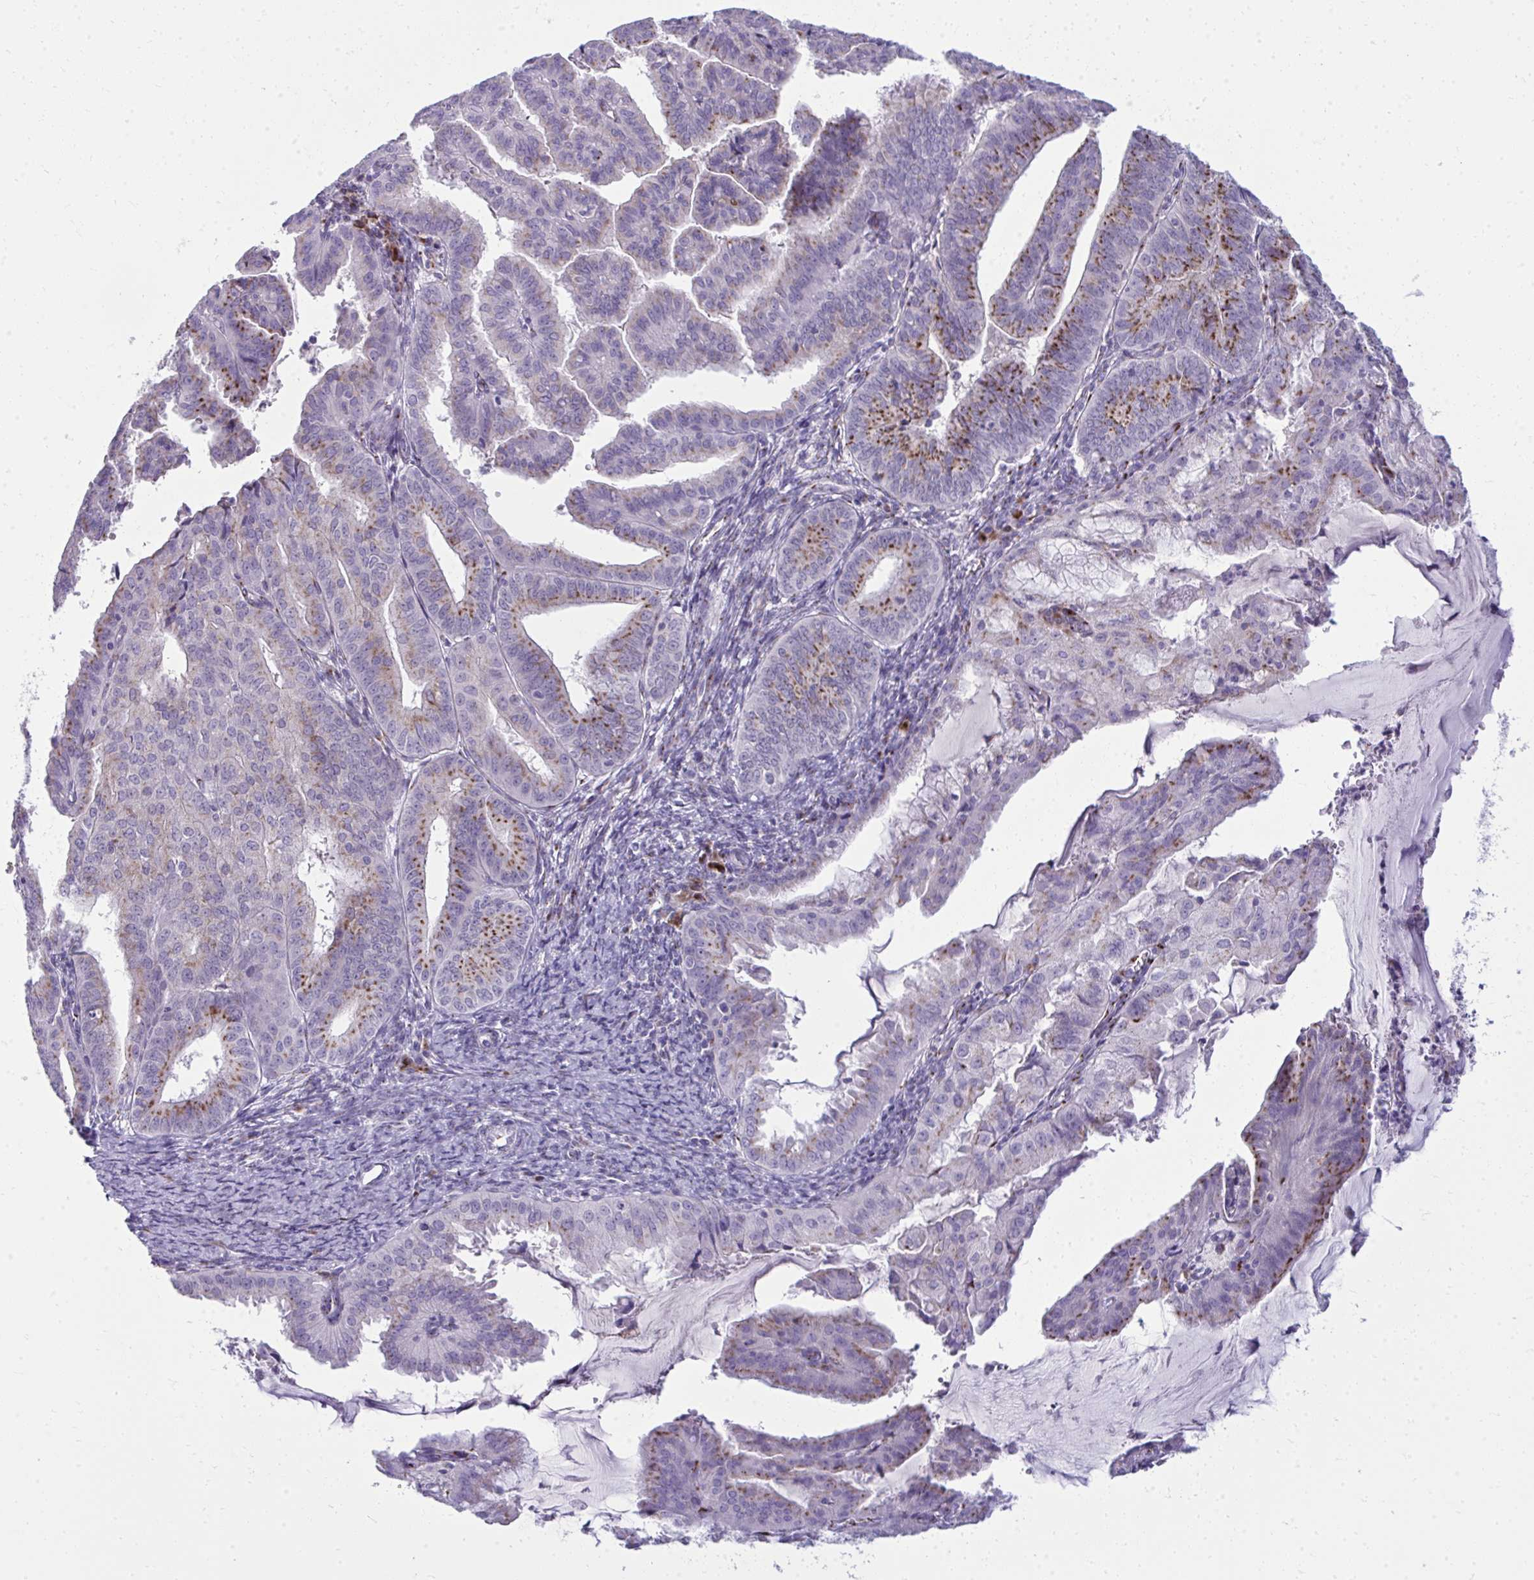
{"staining": {"intensity": "moderate", "quantity": "25%-75%", "location": "cytoplasmic/membranous"}, "tissue": "endometrial cancer", "cell_type": "Tumor cells", "image_type": "cancer", "snomed": [{"axis": "morphology", "description": "Adenocarcinoma, NOS"}, {"axis": "topography", "description": "Endometrium"}], "caption": "Endometrial adenocarcinoma was stained to show a protein in brown. There is medium levels of moderate cytoplasmic/membranous expression in about 25%-75% of tumor cells. (Stains: DAB (3,3'-diaminobenzidine) in brown, nuclei in blue, Microscopy: brightfield microscopy at high magnification).", "gene": "DTX4", "patient": {"sex": "female", "age": 70}}